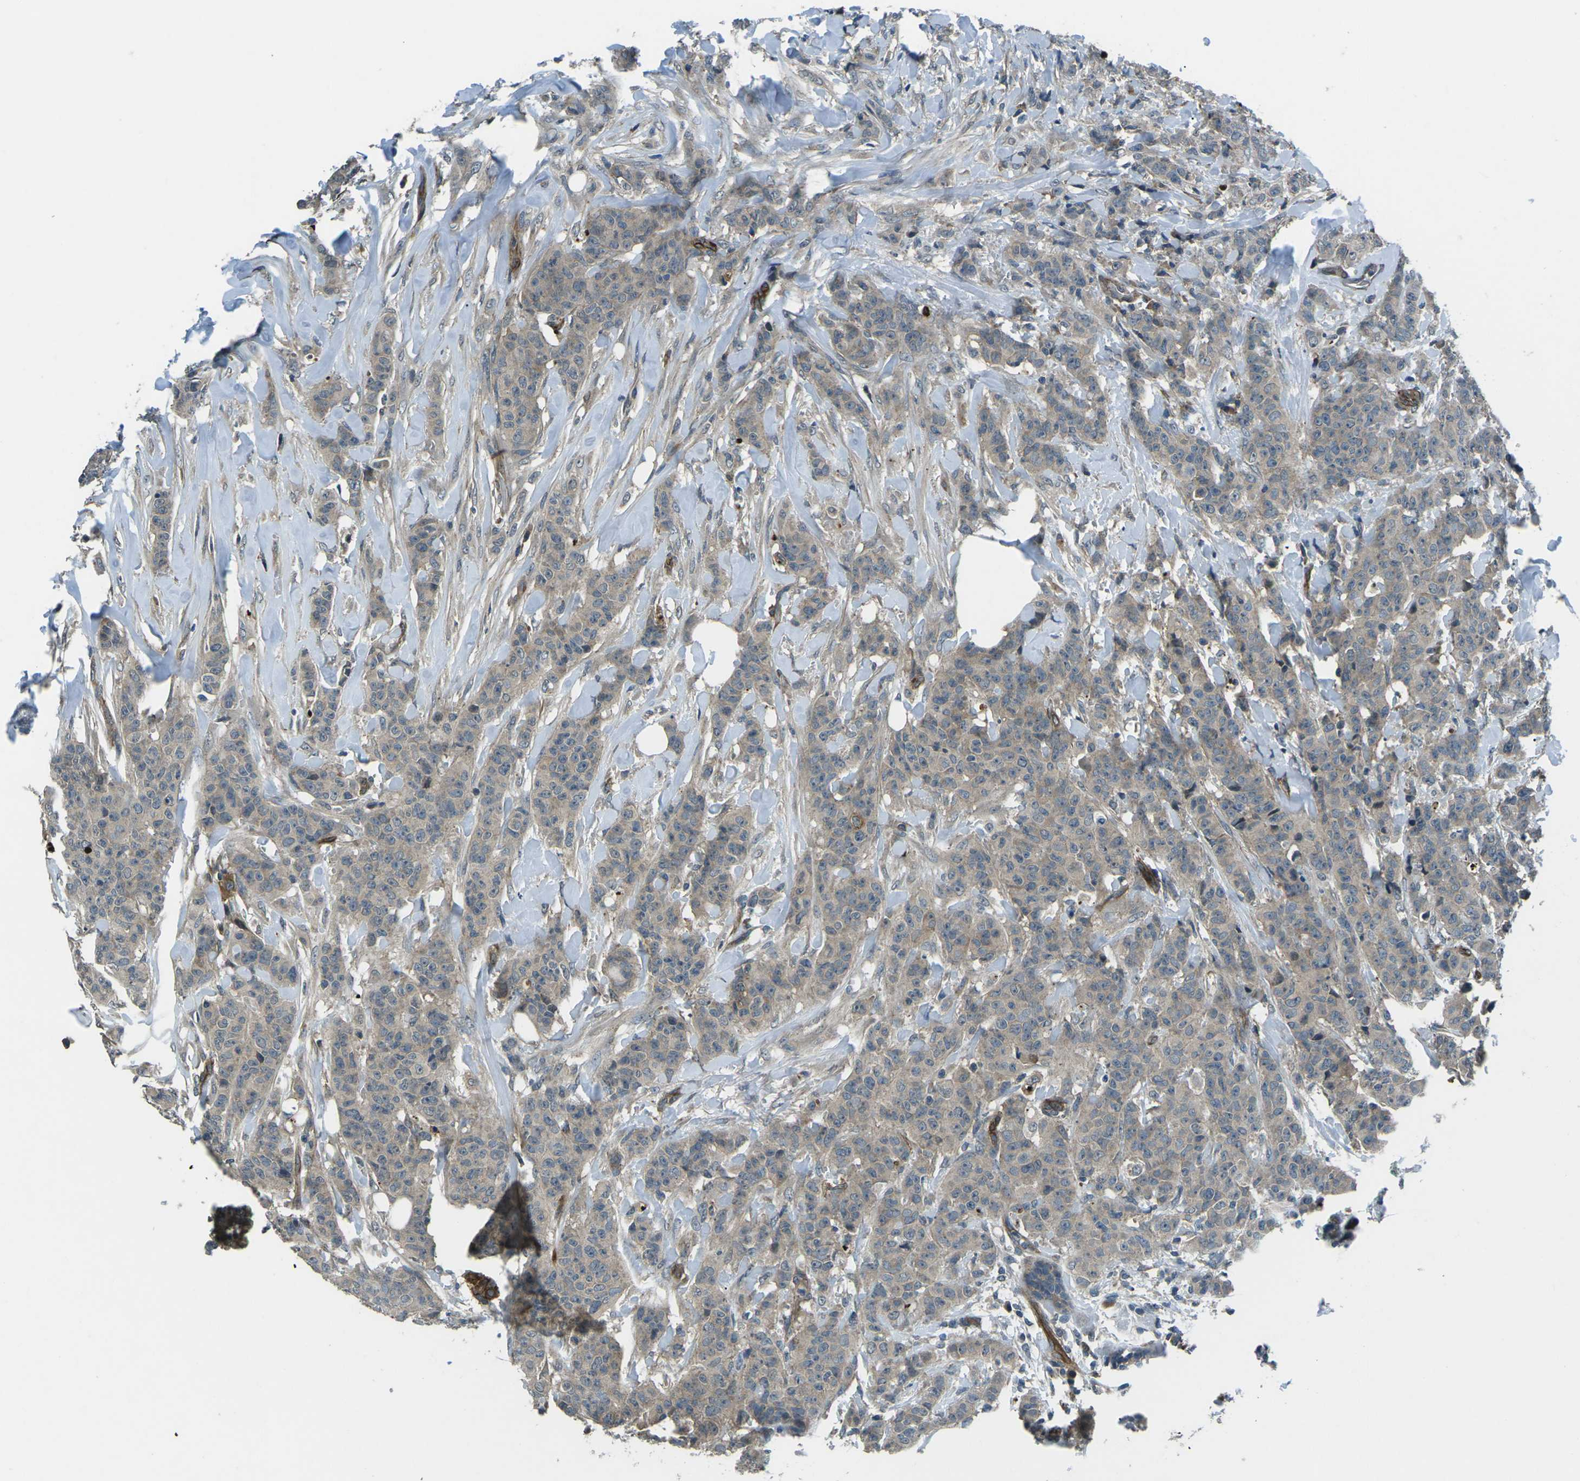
{"staining": {"intensity": "weak", "quantity": ">75%", "location": "cytoplasmic/membranous"}, "tissue": "breast cancer", "cell_type": "Tumor cells", "image_type": "cancer", "snomed": [{"axis": "morphology", "description": "Normal tissue, NOS"}, {"axis": "morphology", "description": "Duct carcinoma"}, {"axis": "topography", "description": "Breast"}], "caption": "Immunohistochemical staining of human breast cancer reveals weak cytoplasmic/membranous protein expression in about >75% of tumor cells.", "gene": "AFAP1", "patient": {"sex": "female", "age": 40}}